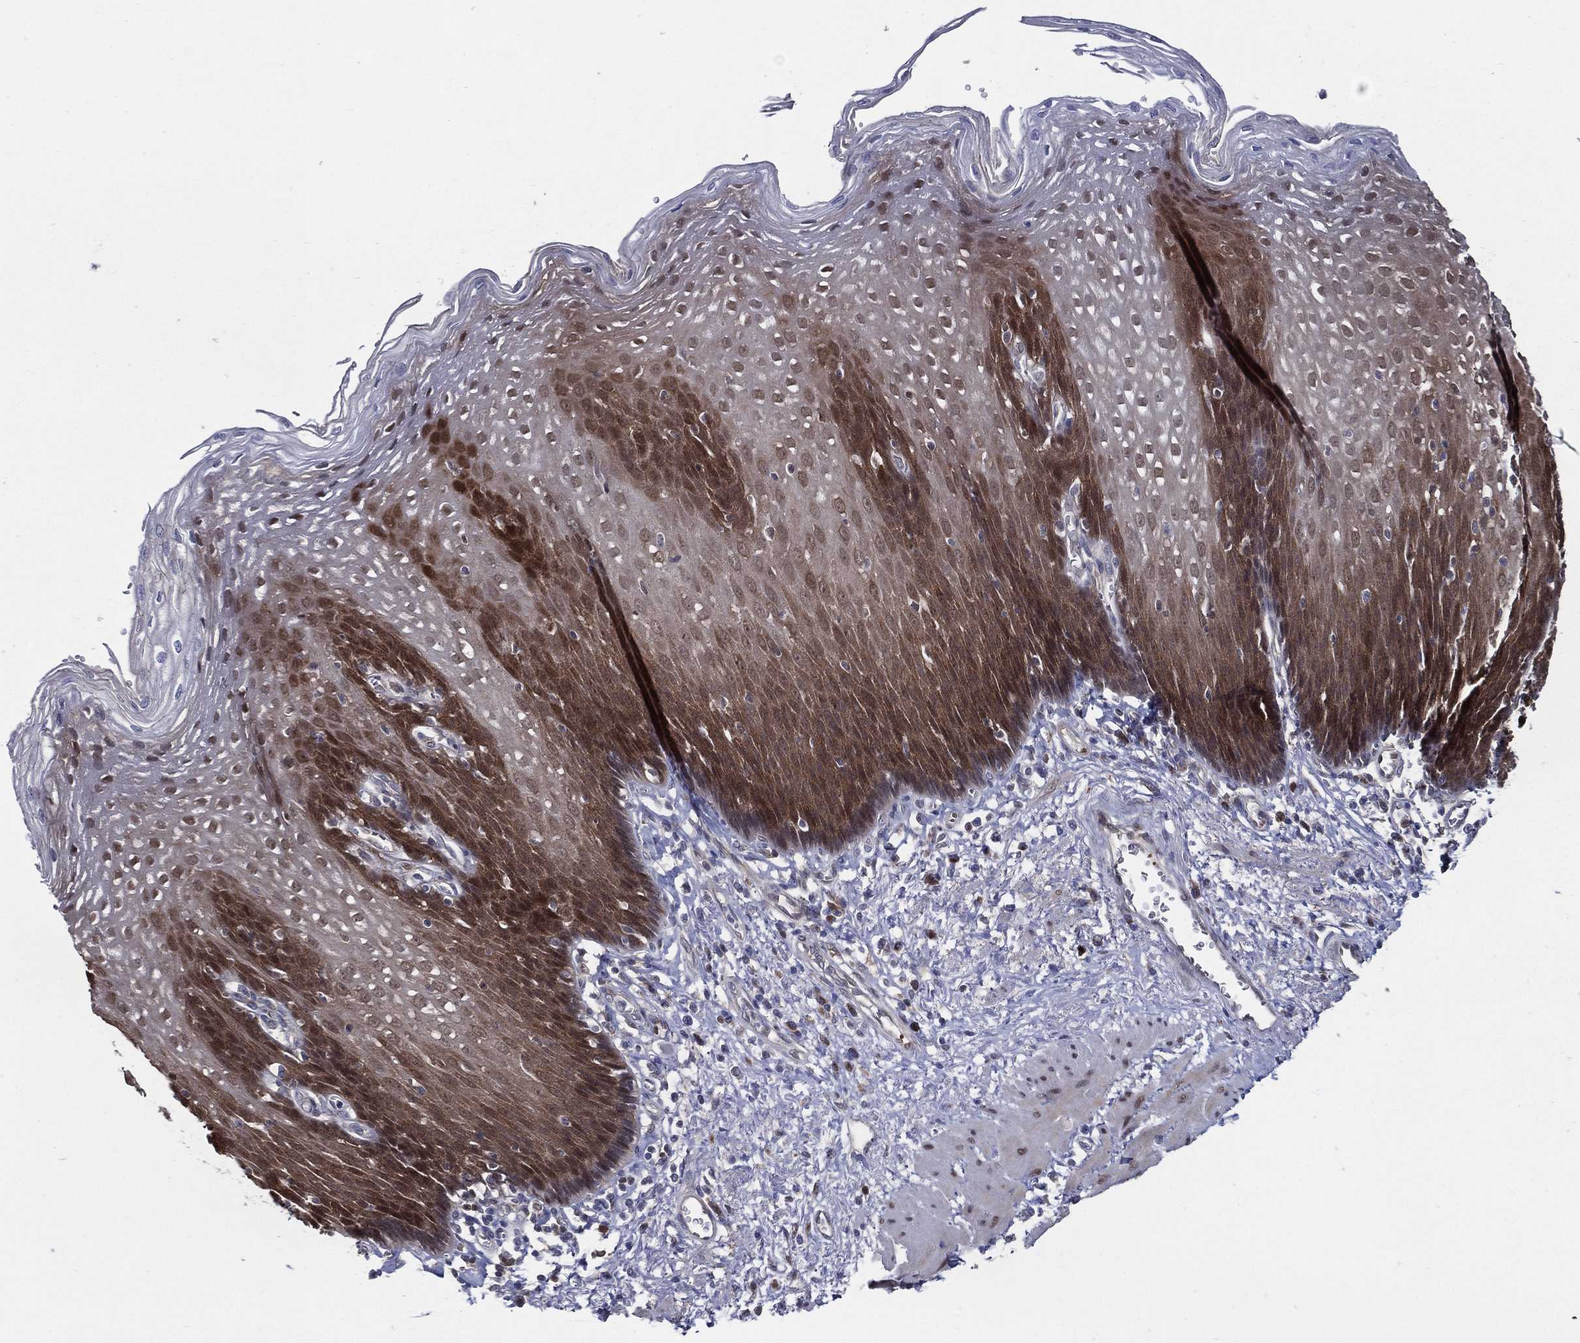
{"staining": {"intensity": "moderate", "quantity": "25%-75%", "location": "cytoplasmic/membranous,nuclear"}, "tissue": "esophagus", "cell_type": "Squamous epithelial cells", "image_type": "normal", "snomed": [{"axis": "morphology", "description": "Normal tissue, NOS"}, {"axis": "topography", "description": "Esophagus"}], "caption": "Esophagus stained with DAB immunohistochemistry reveals medium levels of moderate cytoplasmic/membranous,nuclear staining in approximately 25%-75% of squamous epithelial cells.", "gene": "ARHGAP11A", "patient": {"sex": "male", "age": 57}}